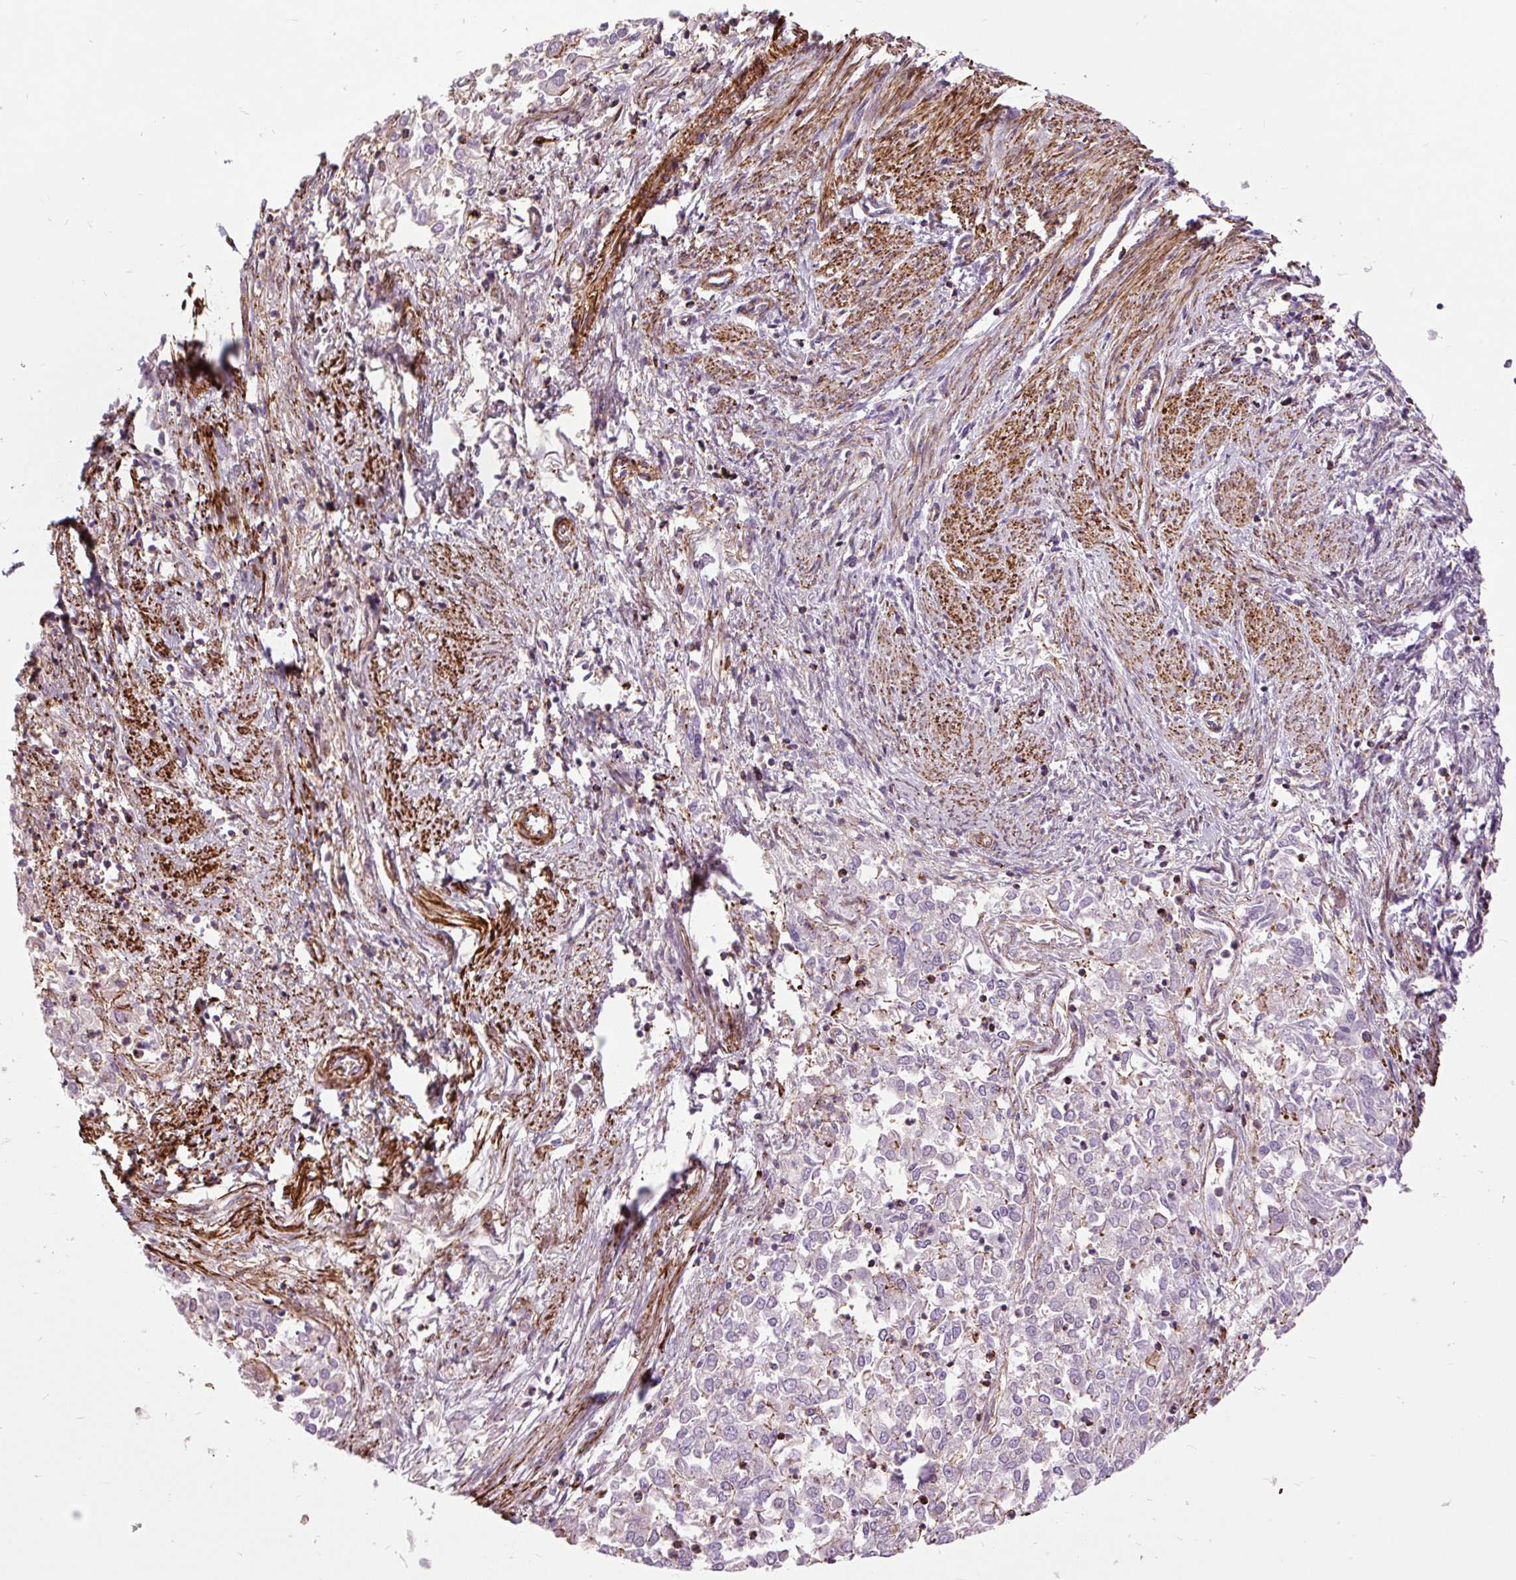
{"staining": {"intensity": "weak", "quantity": "<25%", "location": "cytoplasmic/membranous"}, "tissue": "endometrial cancer", "cell_type": "Tumor cells", "image_type": "cancer", "snomed": [{"axis": "morphology", "description": "Adenocarcinoma, NOS"}, {"axis": "topography", "description": "Endometrium"}], "caption": "Immunohistochemical staining of human adenocarcinoma (endometrial) reveals no significant staining in tumor cells.", "gene": "ZNF197", "patient": {"sex": "female", "age": 57}}